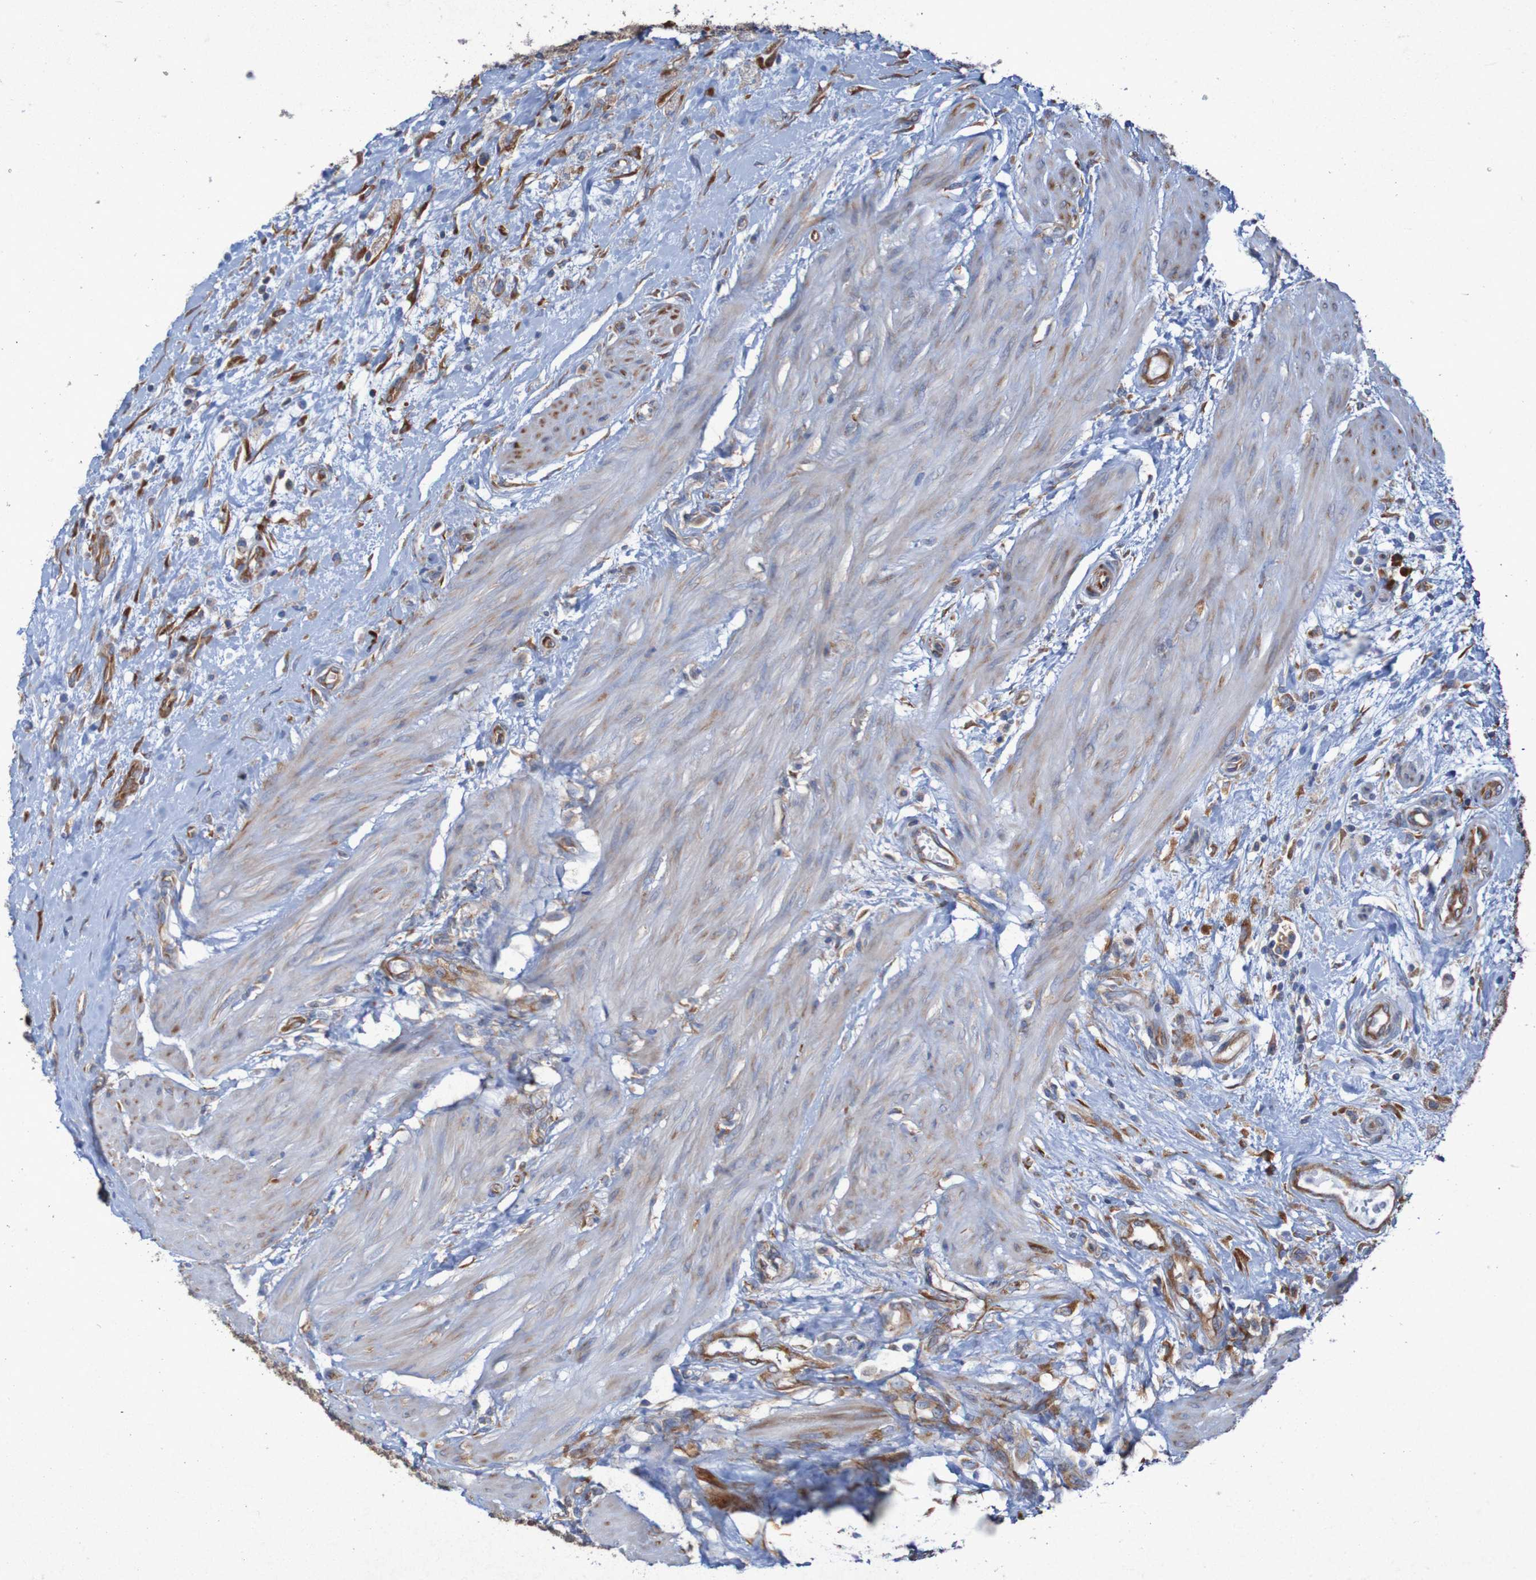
{"staining": {"intensity": "weak", "quantity": ">75%", "location": "cytoplasmic/membranous"}, "tissue": "urothelial cancer", "cell_type": "Tumor cells", "image_type": "cancer", "snomed": [{"axis": "morphology", "description": "Urothelial carcinoma, High grade"}, {"axis": "topography", "description": "Urinary bladder"}], "caption": "An IHC micrograph of tumor tissue is shown. Protein staining in brown labels weak cytoplasmic/membranous positivity in urothelial cancer within tumor cells. Using DAB (3,3'-diaminobenzidine) (brown) and hematoxylin (blue) stains, captured at high magnification using brightfield microscopy.", "gene": "RPL10", "patient": {"sex": "male", "age": 35}}